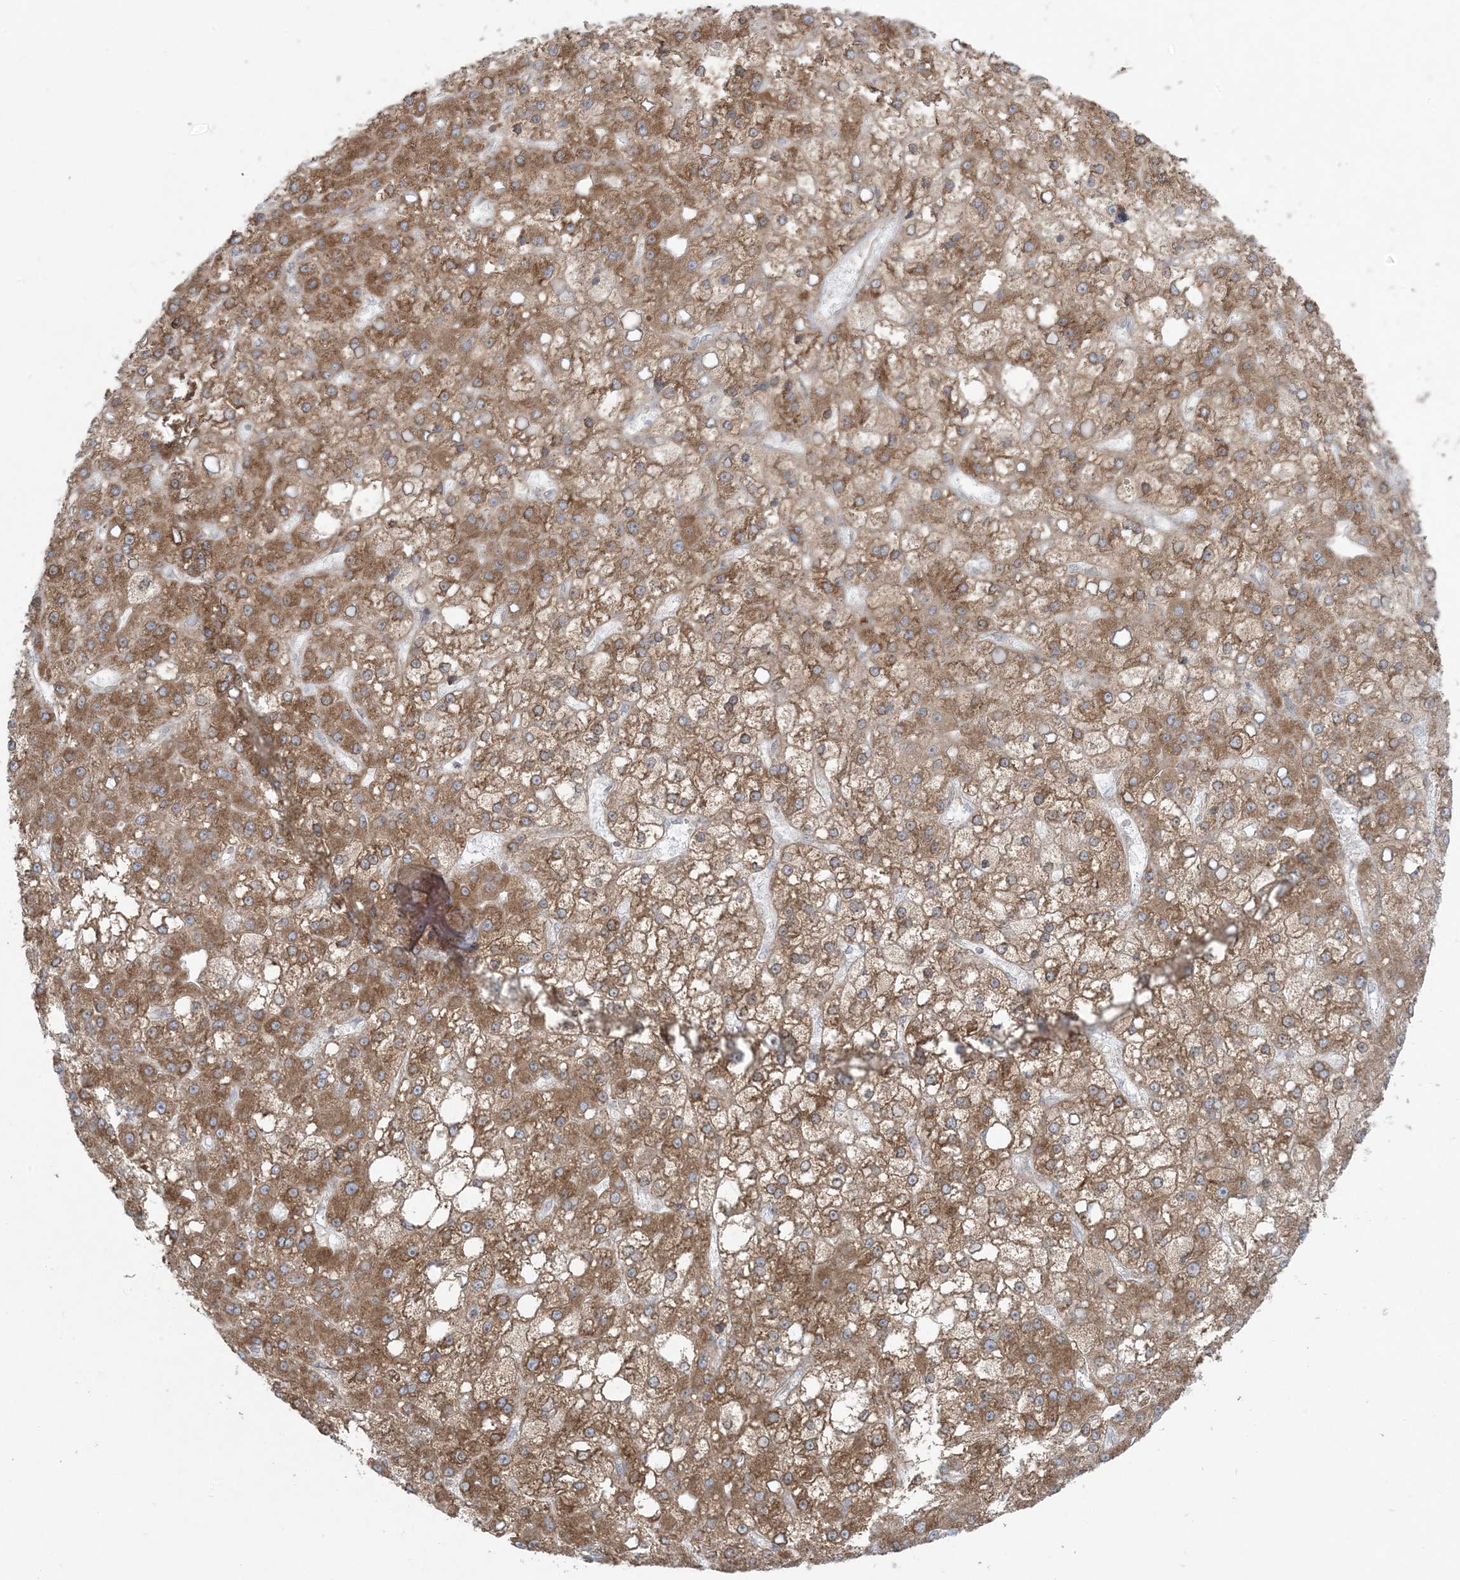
{"staining": {"intensity": "moderate", "quantity": ">75%", "location": "cytoplasmic/membranous"}, "tissue": "liver cancer", "cell_type": "Tumor cells", "image_type": "cancer", "snomed": [{"axis": "morphology", "description": "Carcinoma, Hepatocellular, NOS"}, {"axis": "topography", "description": "Liver"}], "caption": "DAB immunohistochemical staining of human liver hepatocellular carcinoma displays moderate cytoplasmic/membranous protein staining in approximately >75% of tumor cells.", "gene": "UBXN4", "patient": {"sex": "male", "age": 67}}